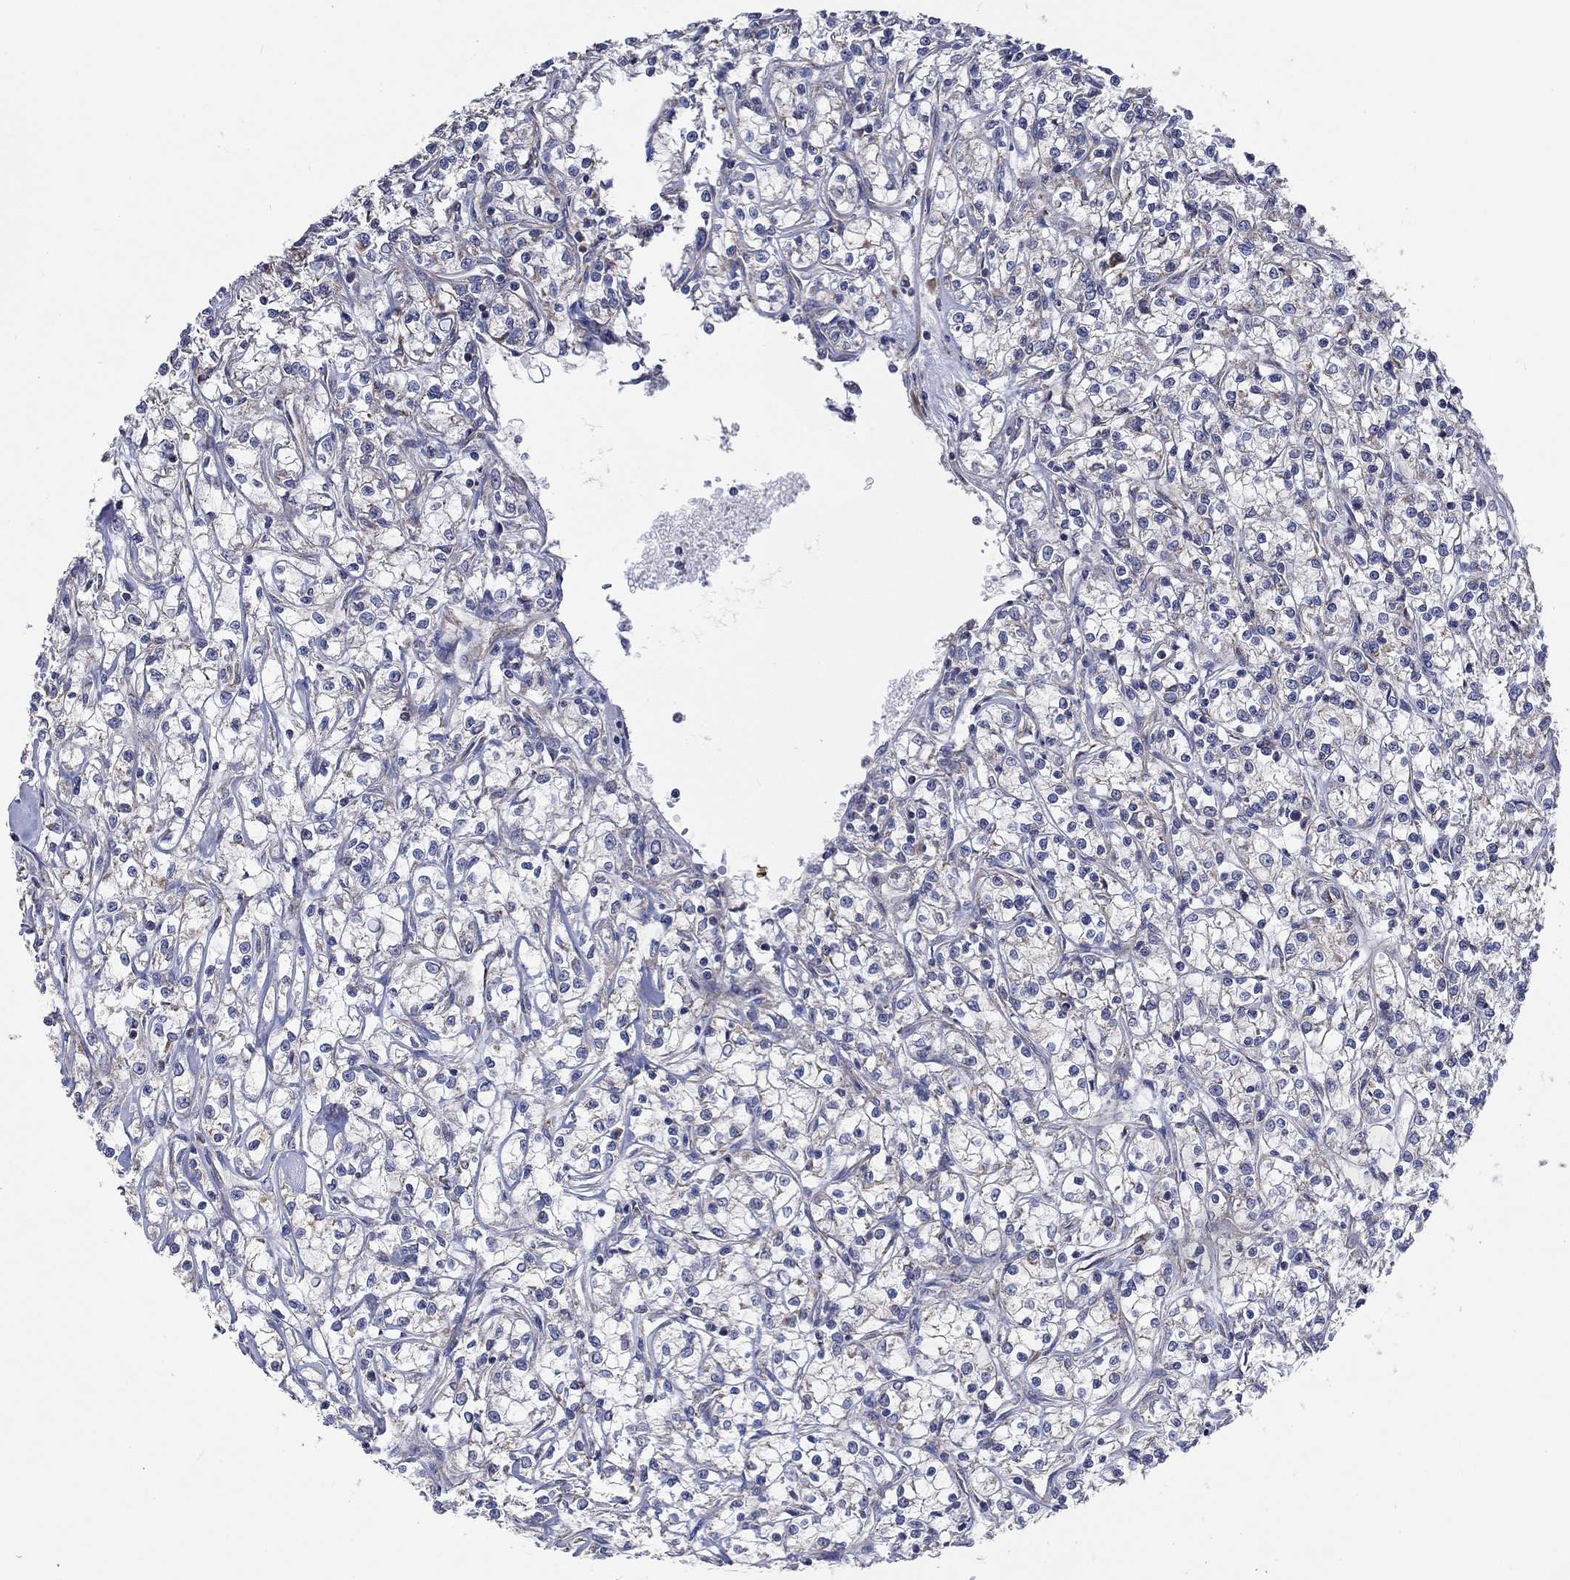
{"staining": {"intensity": "negative", "quantity": "none", "location": "none"}, "tissue": "renal cancer", "cell_type": "Tumor cells", "image_type": "cancer", "snomed": [{"axis": "morphology", "description": "Adenocarcinoma, NOS"}, {"axis": "topography", "description": "Kidney"}], "caption": "Photomicrograph shows no significant protein positivity in tumor cells of adenocarcinoma (renal).", "gene": "RPLP0", "patient": {"sex": "female", "age": 59}}